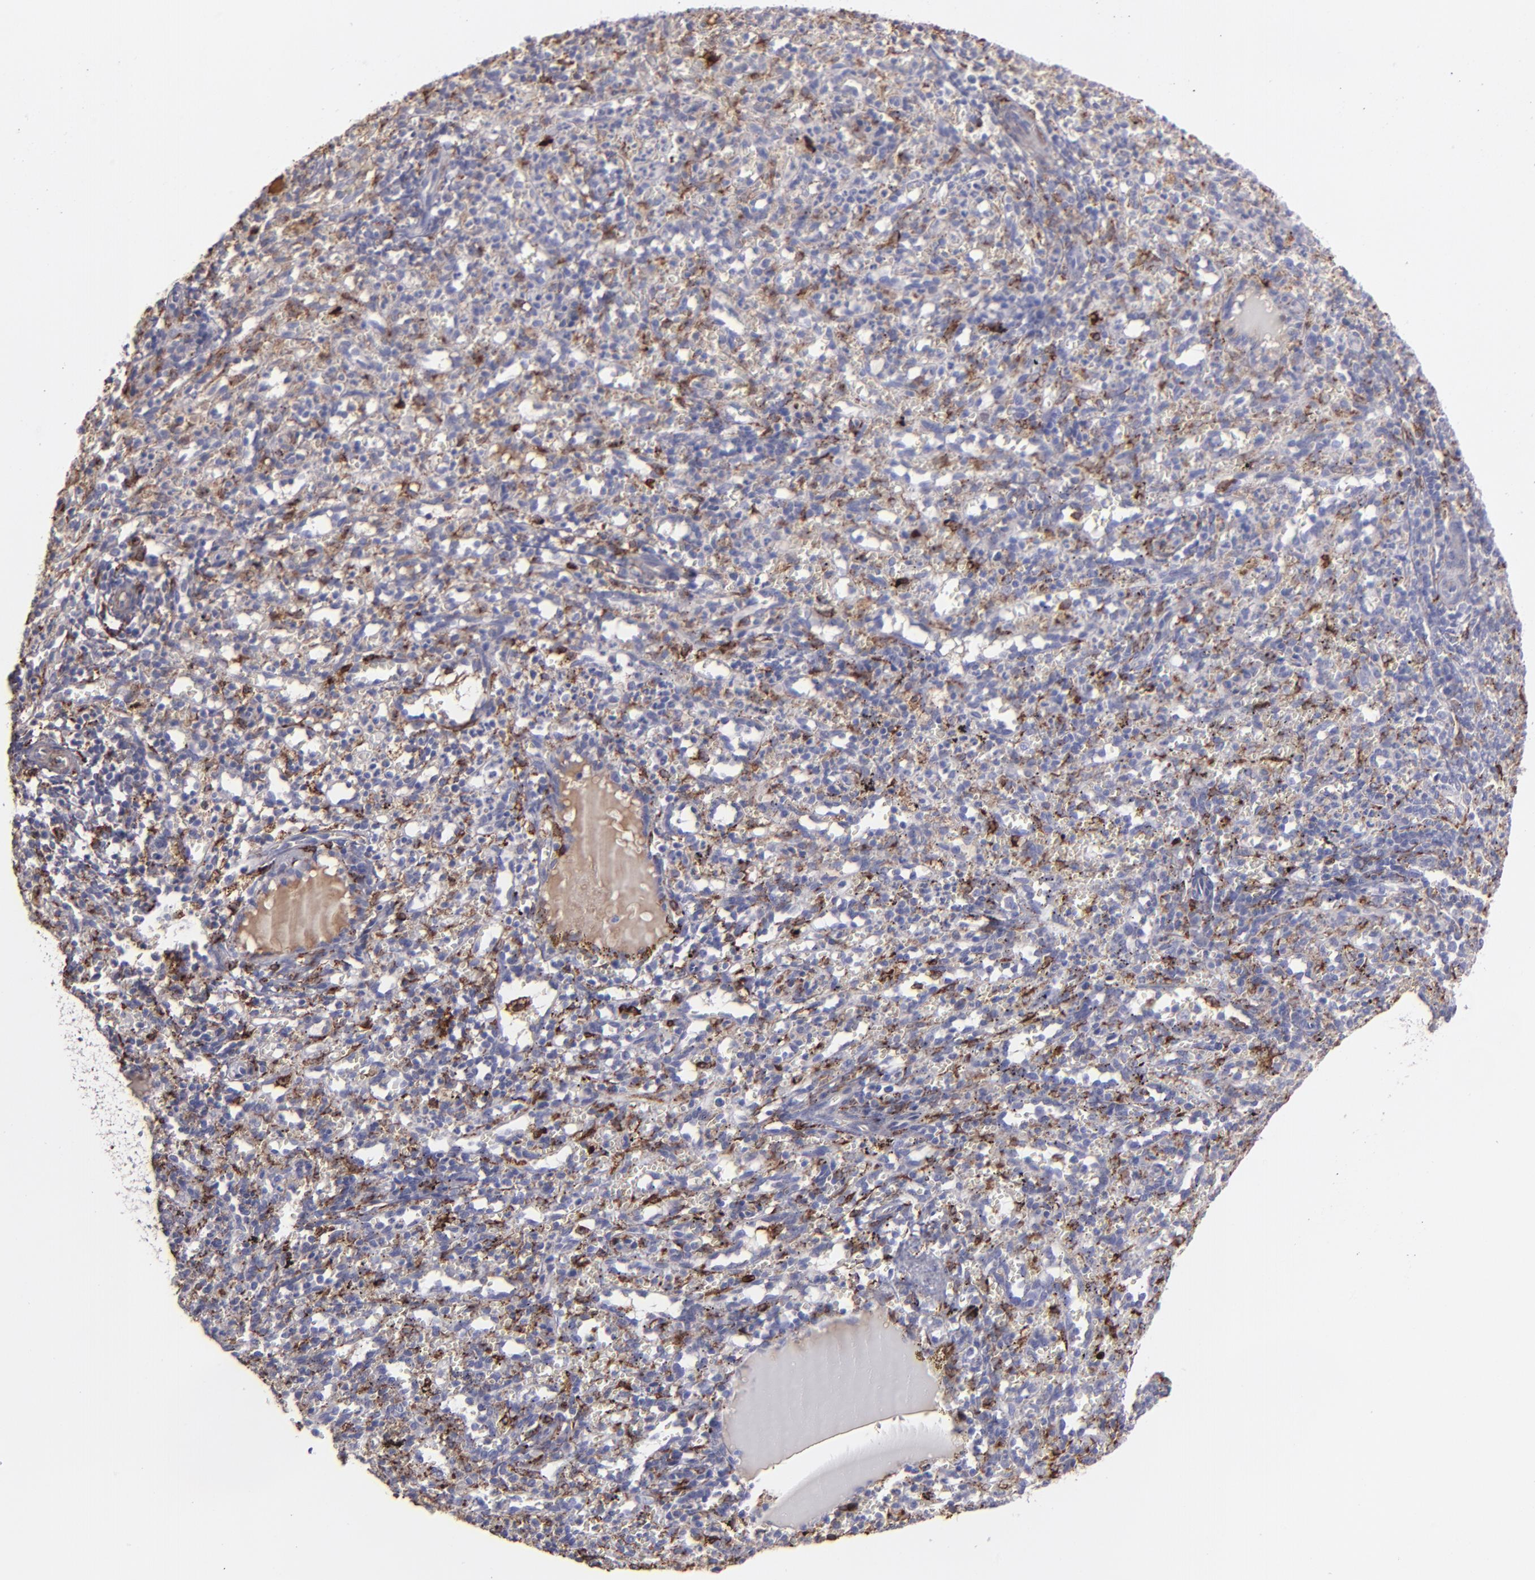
{"staining": {"intensity": "moderate", "quantity": "<25%", "location": "cytoplasmic/membranous"}, "tissue": "spleen", "cell_type": "Cells in red pulp", "image_type": "normal", "snomed": [{"axis": "morphology", "description": "Normal tissue, NOS"}, {"axis": "topography", "description": "Spleen"}], "caption": "The image demonstrates a brown stain indicating the presence of a protein in the cytoplasmic/membranous of cells in red pulp in spleen.", "gene": "C1QA", "patient": {"sex": "female", "age": 10}}